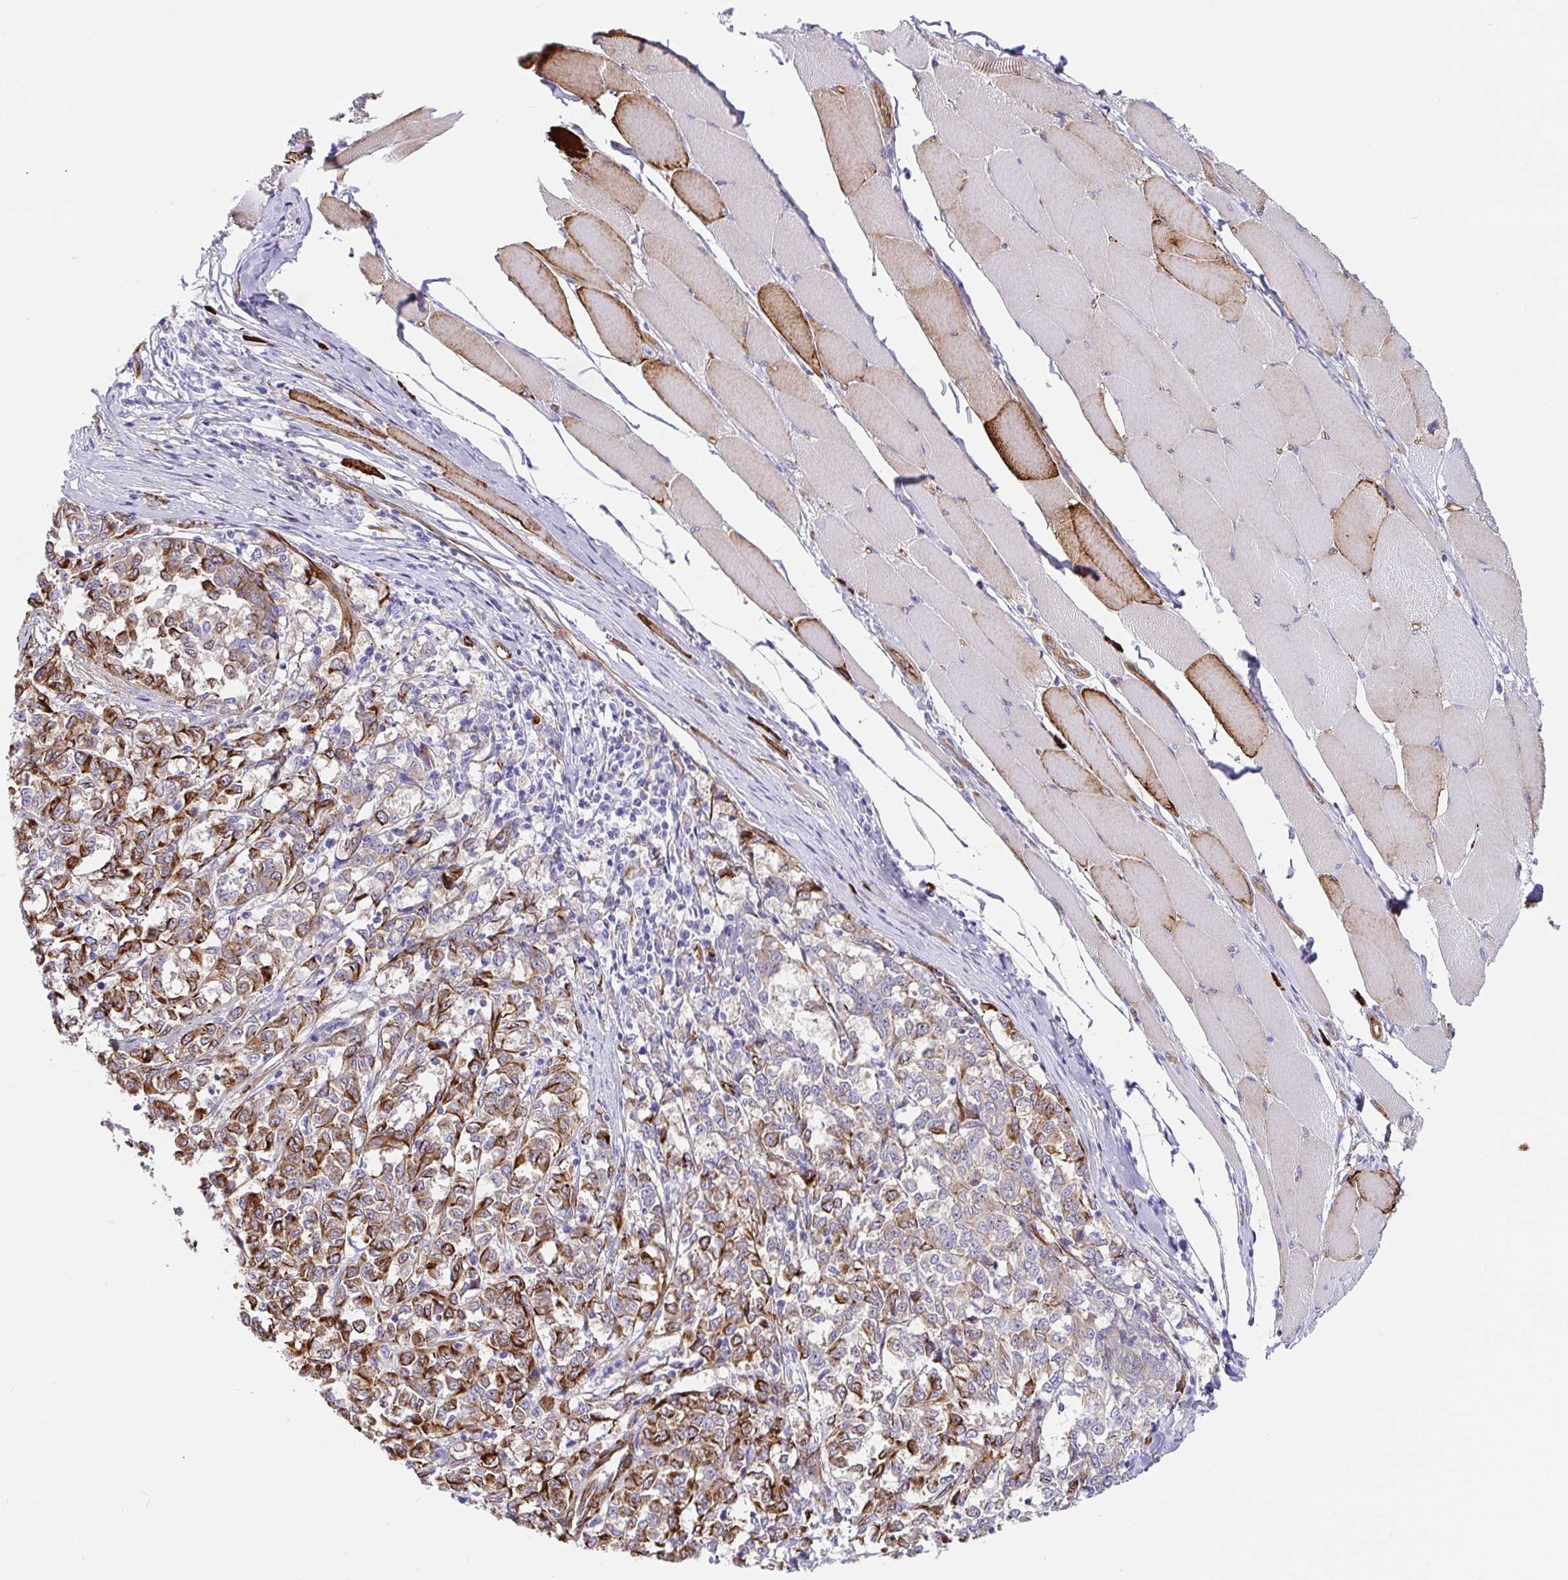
{"staining": {"intensity": "moderate", "quantity": "<25%", "location": "cytoplasmic/membranous"}, "tissue": "melanoma", "cell_type": "Tumor cells", "image_type": "cancer", "snomed": [{"axis": "morphology", "description": "Malignant melanoma, NOS"}, {"axis": "topography", "description": "Skin"}], "caption": "Melanoma stained with a brown dye demonstrates moderate cytoplasmic/membranous positive positivity in approximately <25% of tumor cells.", "gene": "DOCK1", "patient": {"sex": "female", "age": 72}}